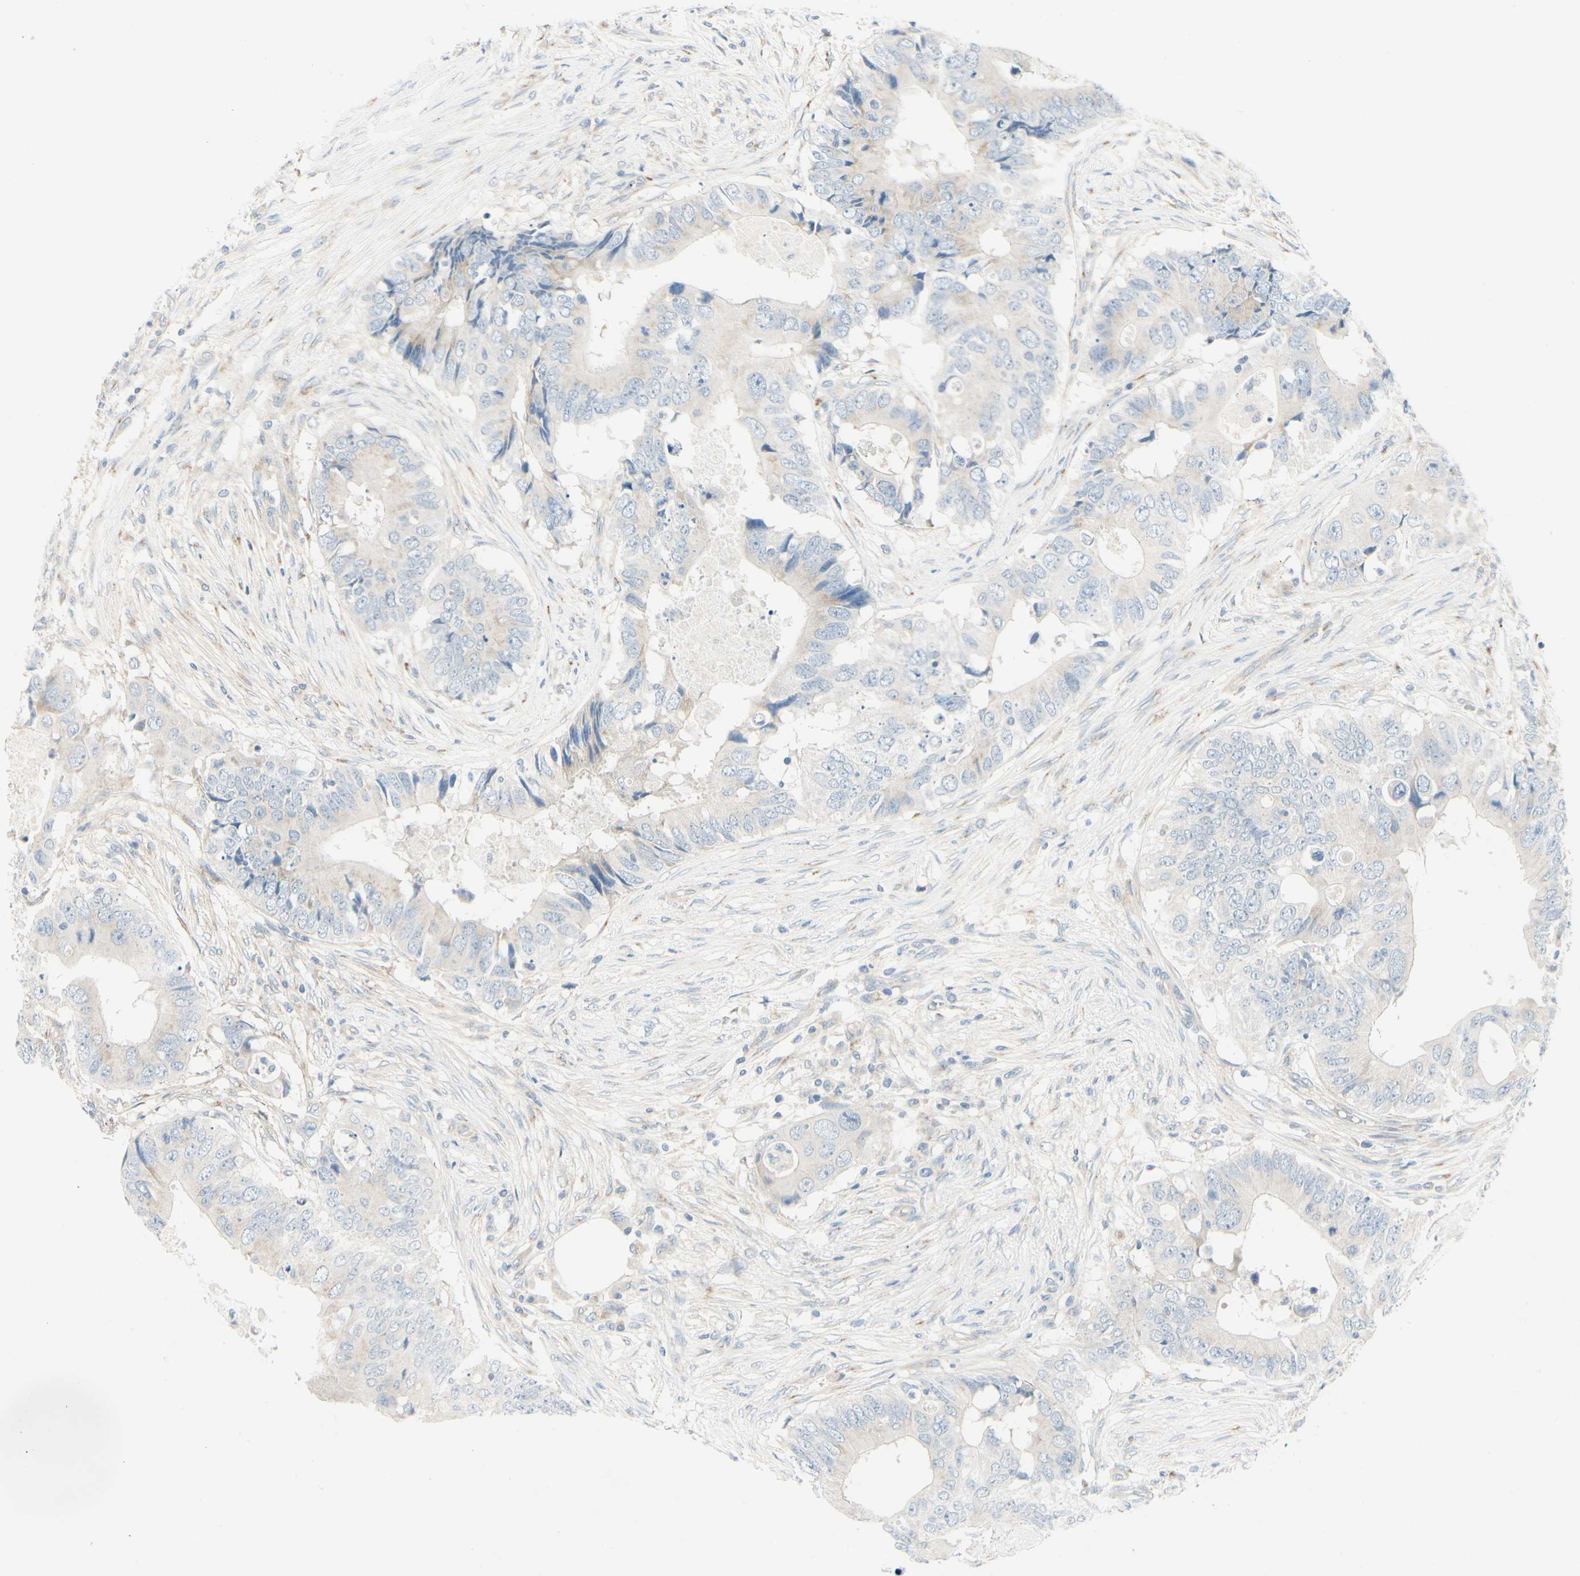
{"staining": {"intensity": "weak", "quantity": "25%-75%", "location": "cytoplasmic/membranous"}, "tissue": "colorectal cancer", "cell_type": "Tumor cells", "image_type": "cancer", "snomed": [{"axis": "morphology", "description": "Adenocarcinoma, NOS"}, {"axis": "topography", "description": "Colon"}], "caption": "The image demonstrates a brown stain indicating the presence of a protein in the cytoplasmic/membranous of tumor cells in adenocarcinoma (colorectal). (IHC, brightfield microscopy, high magnification).", "gene": "ABCA3", "patient": {"sex": "male", "age": 71}}